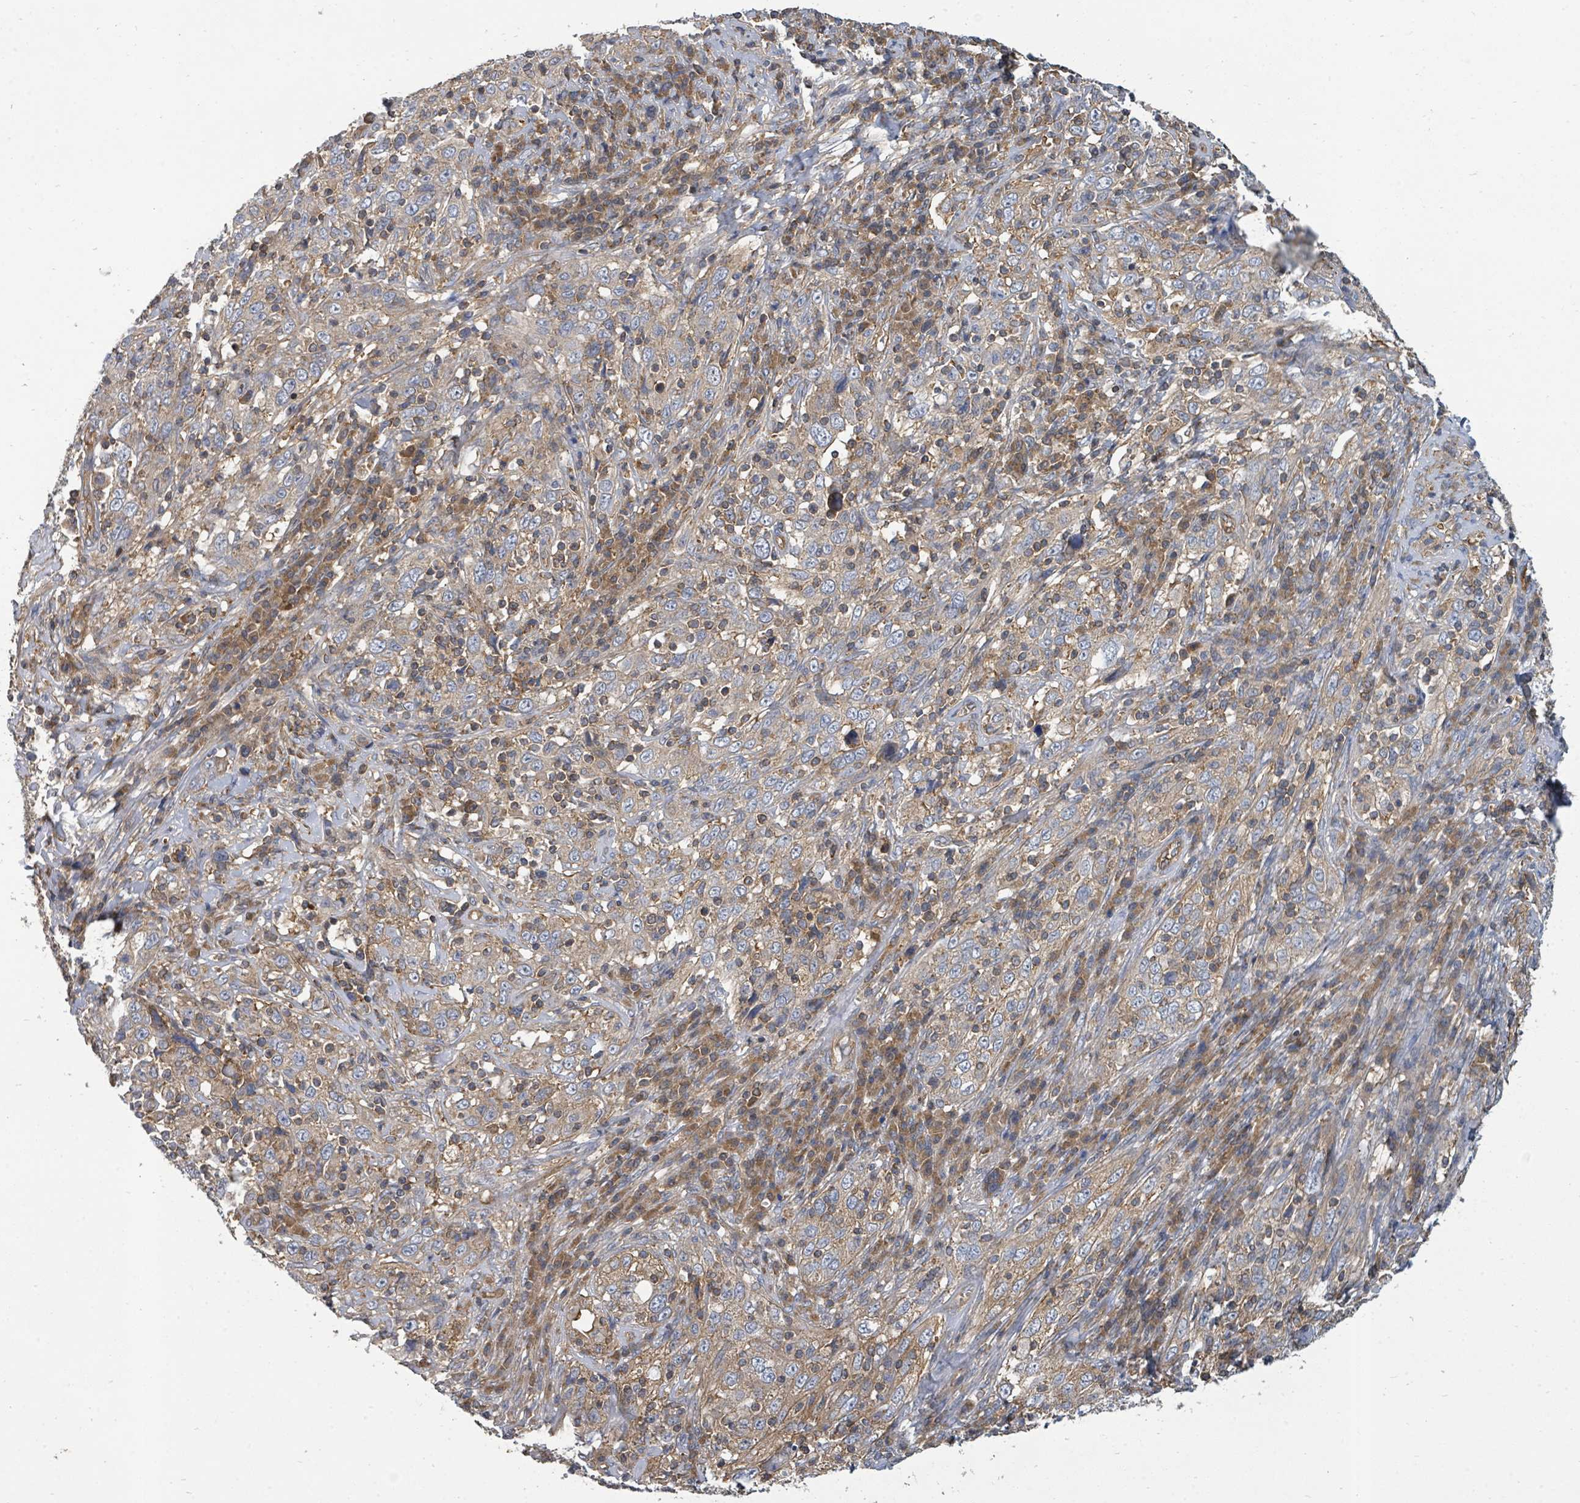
{"staining": {"intensity": "weak", "quantity": "25%-75%", "location": "cytoplasmic/membranous"}, "tissue": "cervical cancer", "cell_type": "Tumor cells", "image_type": "cancer", "snomed": [{"axis": "morphology", "description": "Squamous cell carcinoma, NOS"}, {"axis": "topography", "description": "Cervix"}], "caption": "This histopathology image displays IHC staining of human cervical cancer (squamous cell carcinoma), with low weak cytoplasmic/membranous staining in about 25%-75% of tumor cells.", "gene": "BOLA2B", "patient": {"sex": "female", "age": 46}}